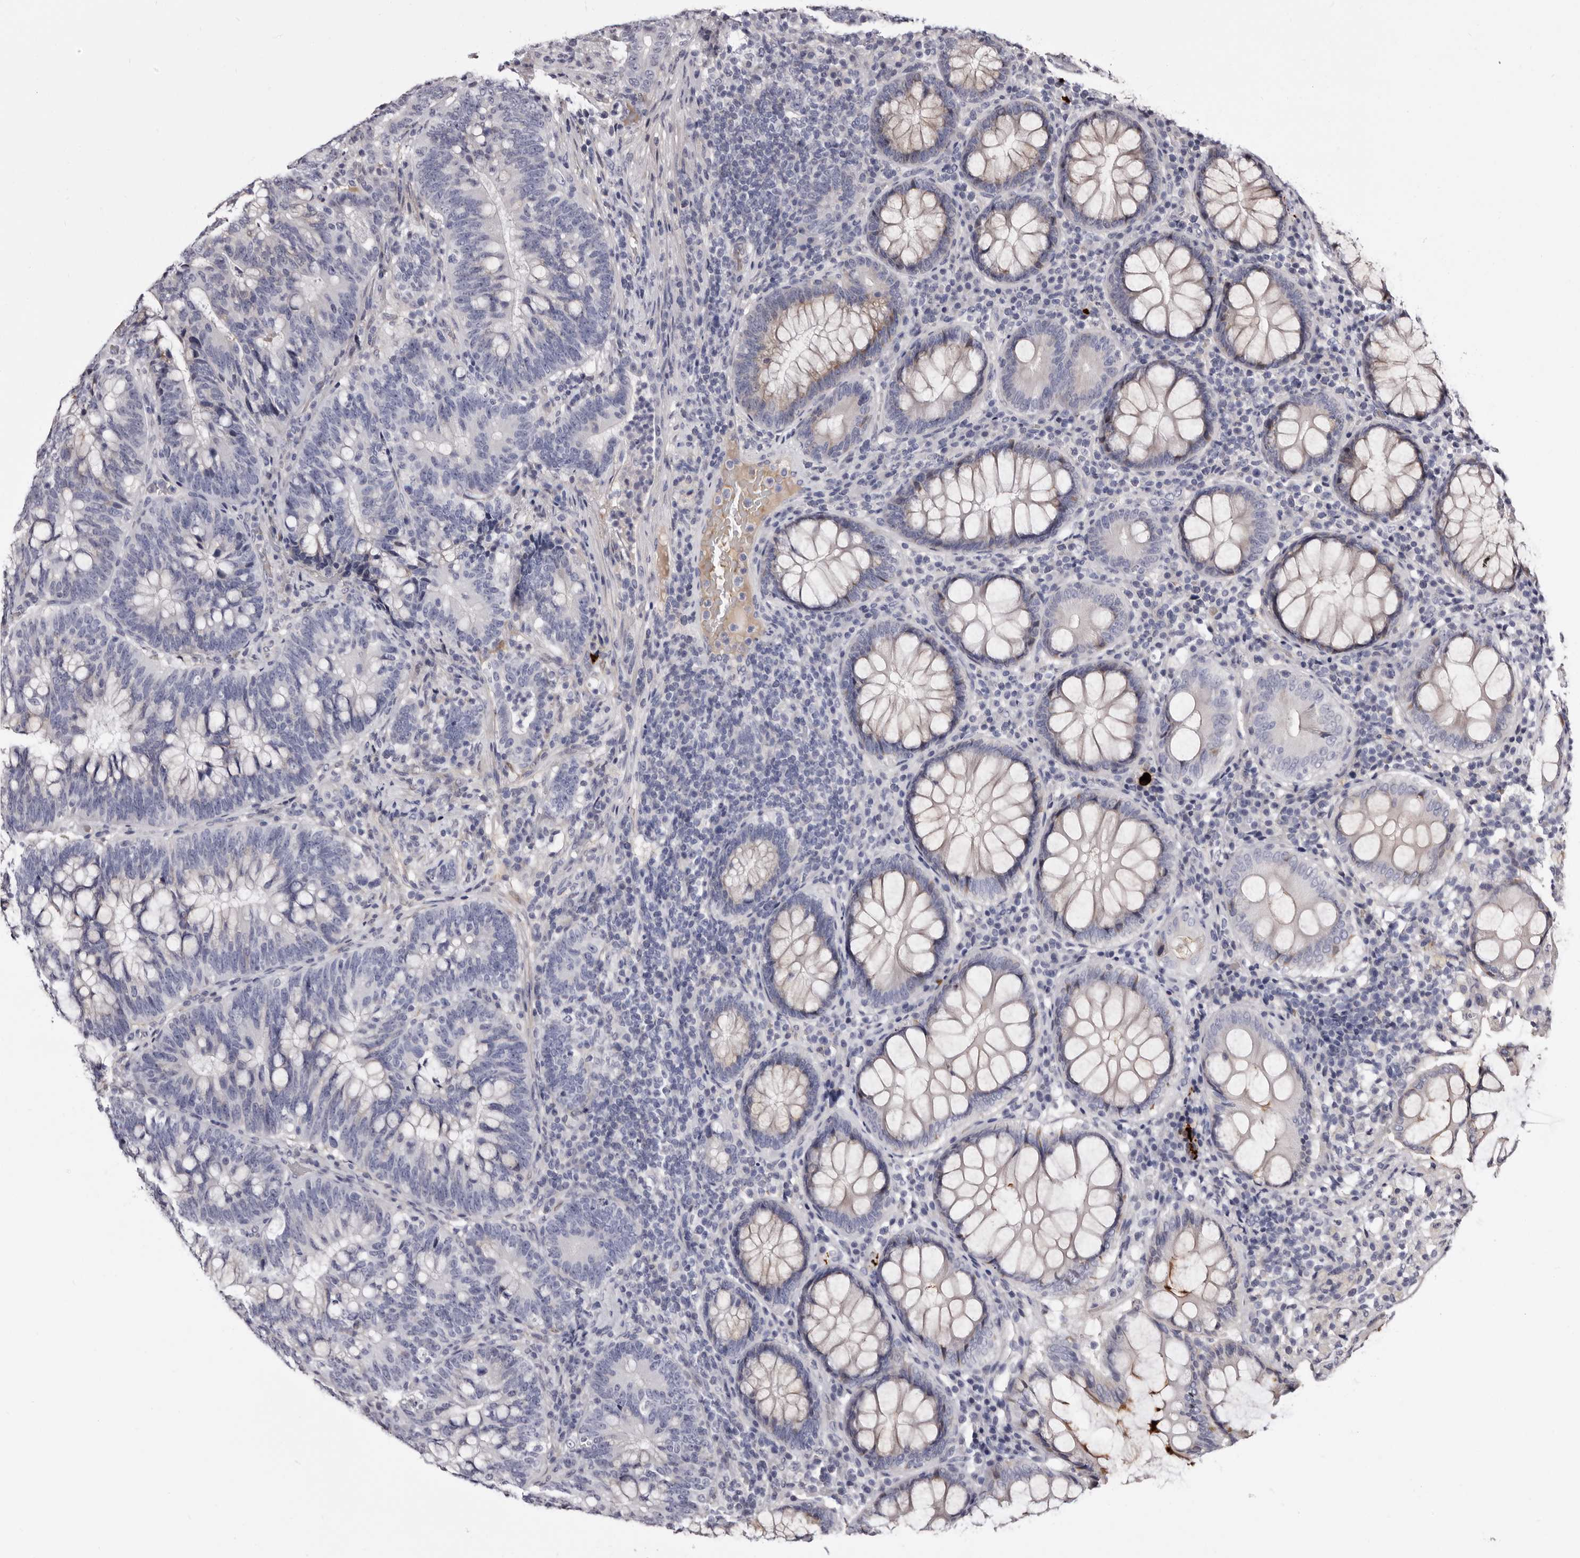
{"staining": {"intensity": "negative", "quantity": "none", "location": "none"}, "tissue": "colorectal cancer", "cell_type": "Tumor cells", "image_type": "cancer", "snomed": [{"axis": "morphology", "description": "Adenocarcinoma, NOS"}, {"axis": "topography", "description": "Colon"}], "caption": "An immunohistochemistry micrograph of colorectal cancer is shown. There is no staining in tumor cells of colorectal cancer.", "gene": "BPGM", "patient": {"sex": "female", "age": 66}}